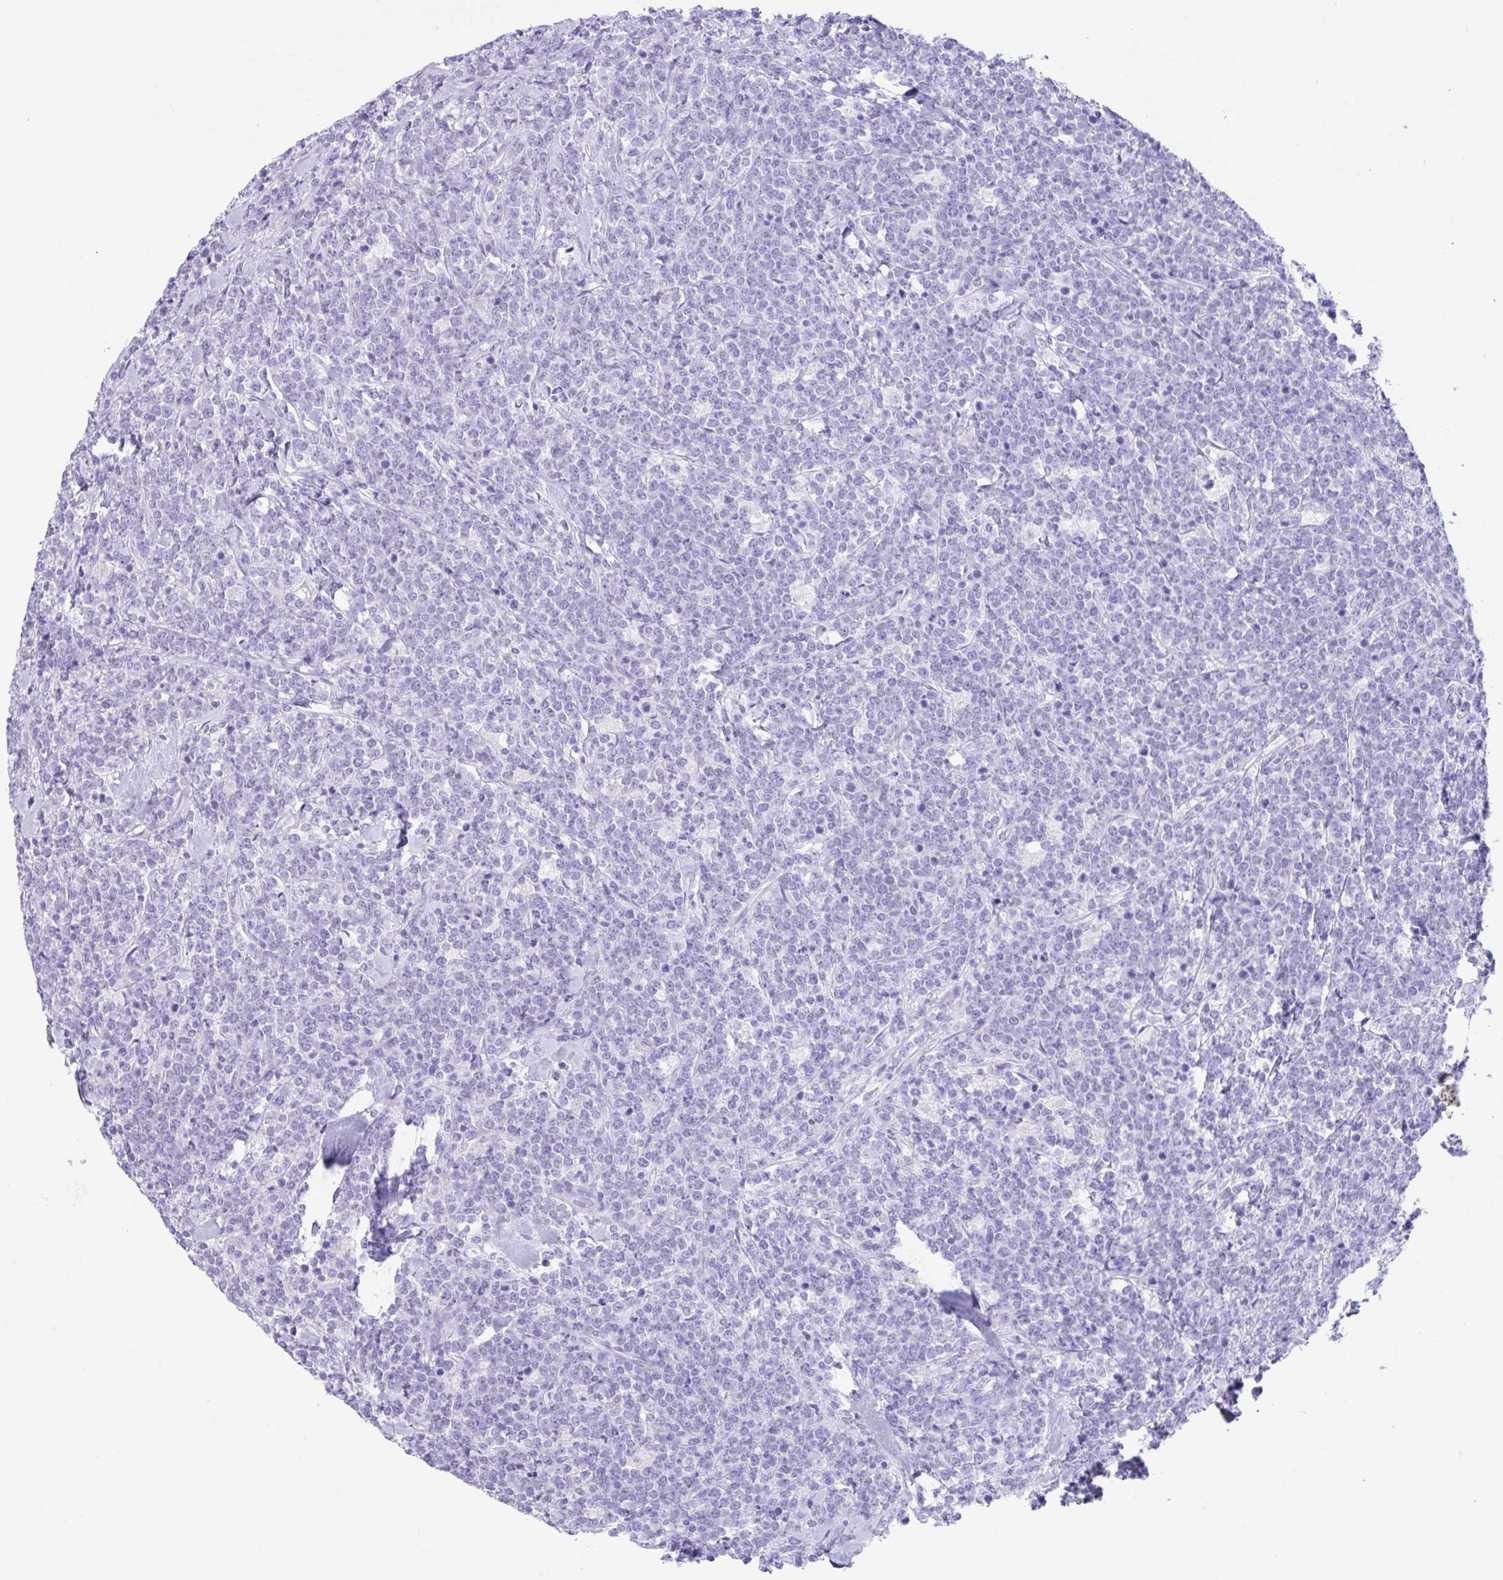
{"staining": {"intensity": "negative", "quantity": "none", "location": "none"}, "tissue": "lymphoma", "cell_type": "Tumor cells", "image_type": "cancer", "snomed": [{"axis": "morphology", "description": "Malignant lymphoma, non-Hodgkin's type, High grade"}, {"axis": "topography", "description": "Small intestine"}, {"axis": "topography", "description": "Colon"}], "caption": "Immunohistochemistry photomicrograph of lymphoma stained for a protein (brown), which reveals no staining in tumor cells.", "gene": "CPA1", "patient": {"sex": "male", "age": 8}}